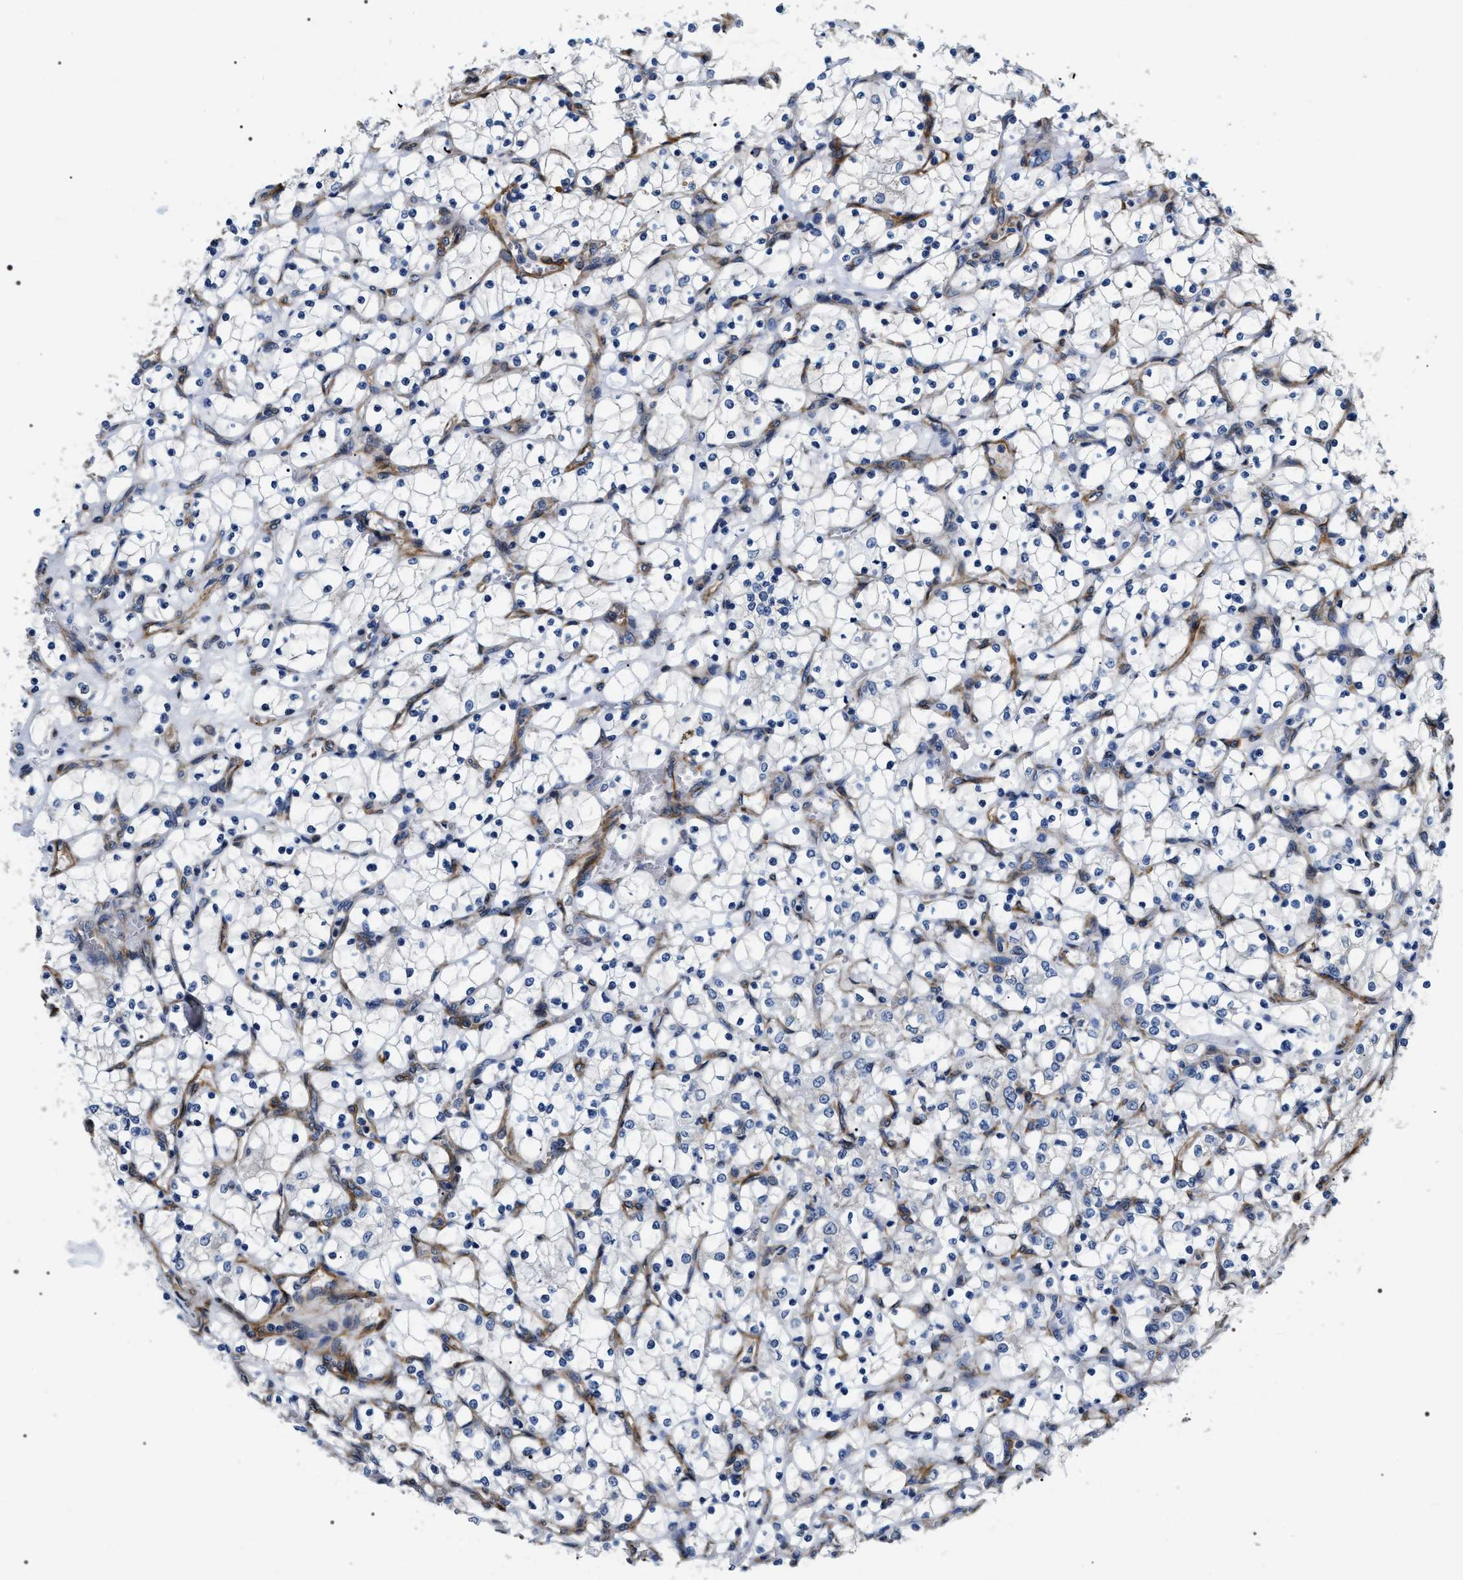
{"staining": {"intensity": "negative", "quantity": "none", "location": "none"}, "tissue": "renal cancer", "cell_type": "Tumor cells", "image_type": "cancer", "snomed": [{"axis": "morphology", "description": "Adenocarcinoma, NOS"}, {"axis": "topography", "description": "Kidney"}], "caption": "The IHC histopathology image has no significant expression in tumor cells of renal cancer tissue. (Stains: DAB (3,3'-diaminobenzidine) immunohistochemistry with hematoxylin counter stain, Microscopy: brightfield microscopy at high magnification).", "gene": "ZC3HAV1L", "patient": {"sex": "female", "age": 69}}